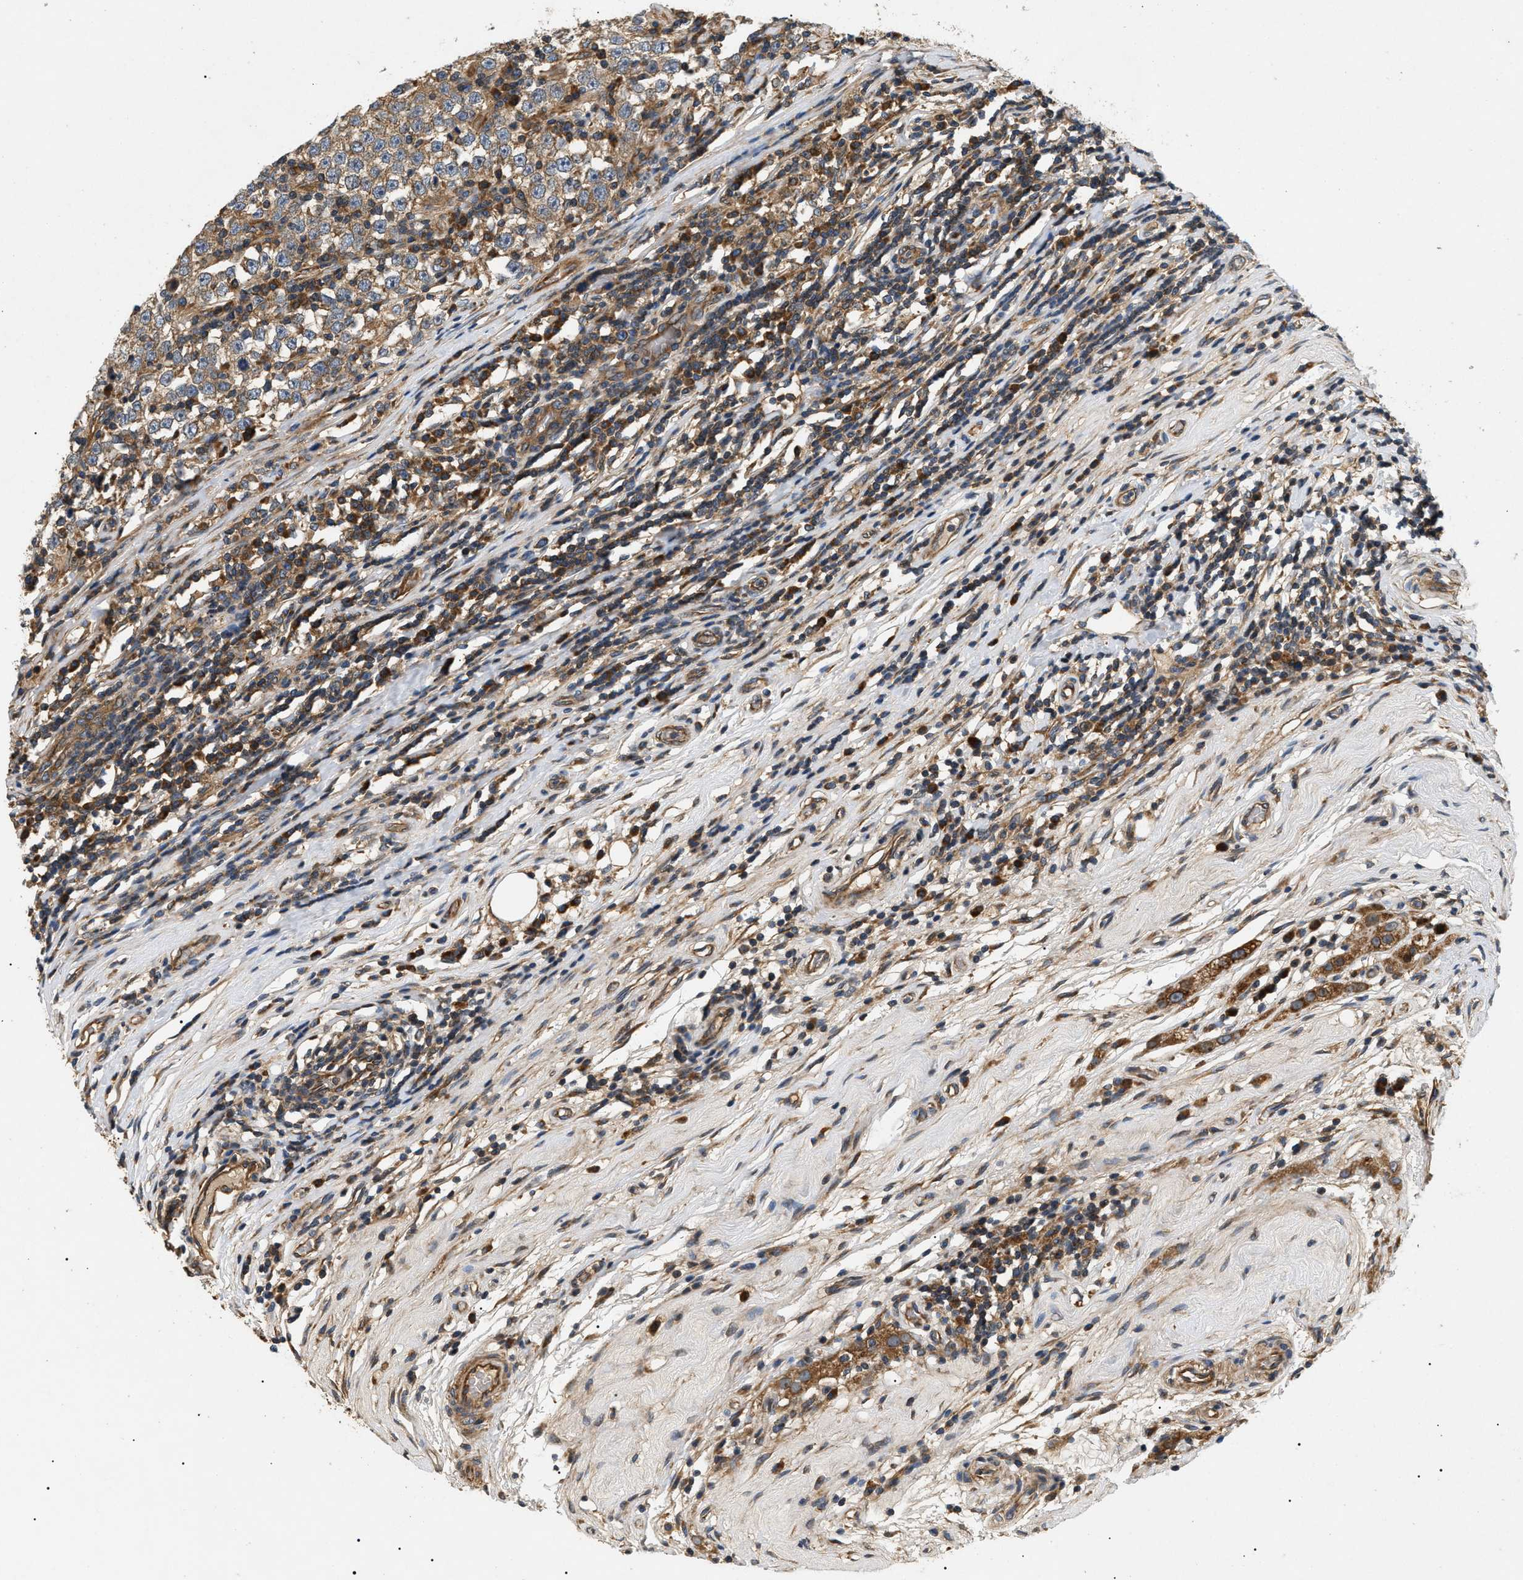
{"staining": {"intensity": "moderate", "quantity": ">75%", "location": "cytoplasmic/membranous"}, "tissue": "testis cancer", "cell_type": "Tumor cells", "image_type": "cancer", "snomed": [{"axis": "morphology", "description": "Seminoma, NOS"}, {"axis": "topography", "description": "Testis"}], "caption": "Moderate cytoplasmic/membranous staining is present in approximately >75% of tumor cells in testis cancer.", "gene": "PPM1B", "patient": {"sex": "male", "age": 43}}